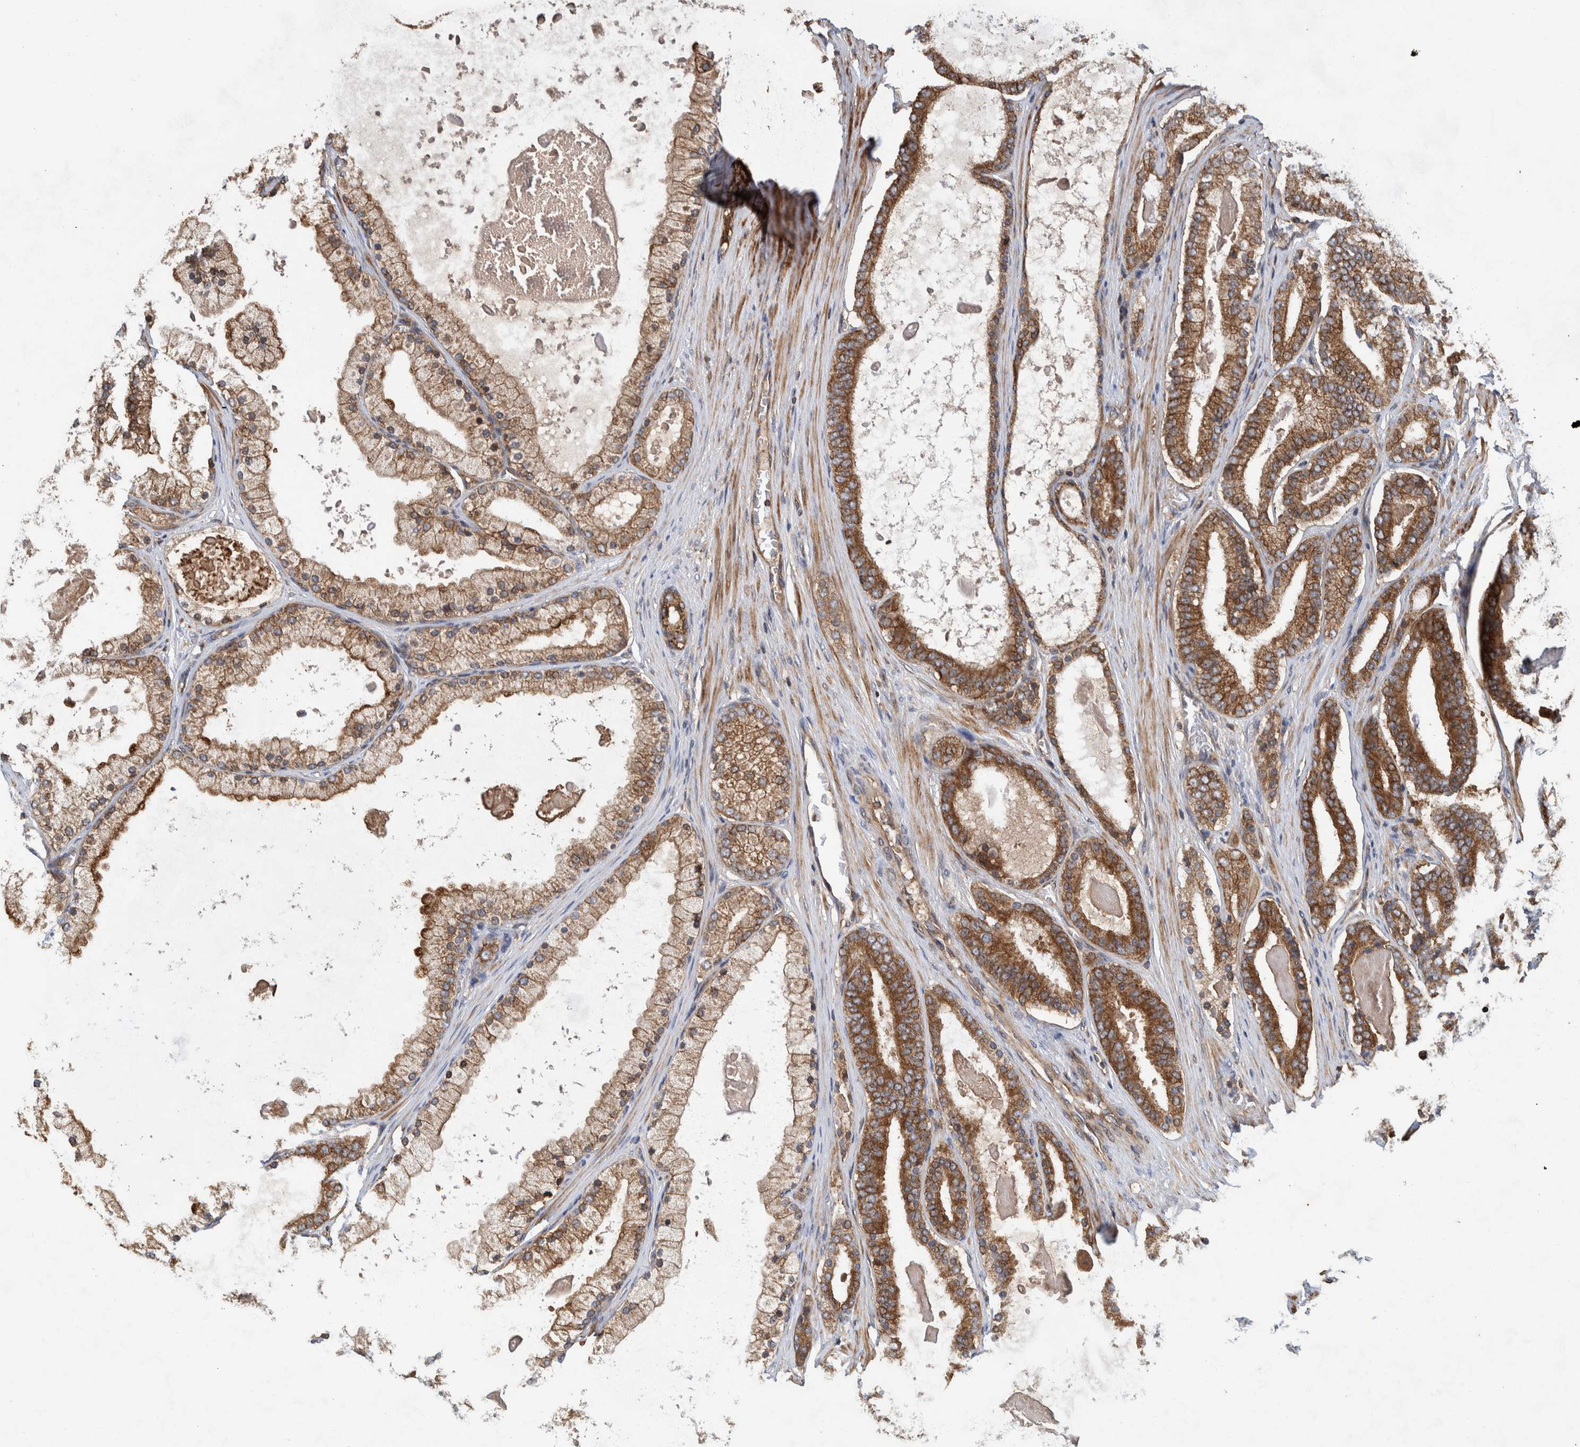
{"staining": {"intensity": "strong", "quantity": ">75%", "location": "cytoplasmic/membranous"}, "tissue": "prostate cancer", "cell_type": "Tumor cells", "image_type": "cancer", "snomed": [{"axis": "morphology", "description": "Adenocarcinoma, High grade"}, {"axis": "topography", "description": "Prostate"}], "caption": "There is high levels of strong cytoplasmic/membranous staining in tumor cells of adenocarcinoma (high-grade) (prostate), as demonstrated by immunohistochemical staining (brown color).", "gene": "CCDC57", "patient": {"sex": "male", "age": 60}}